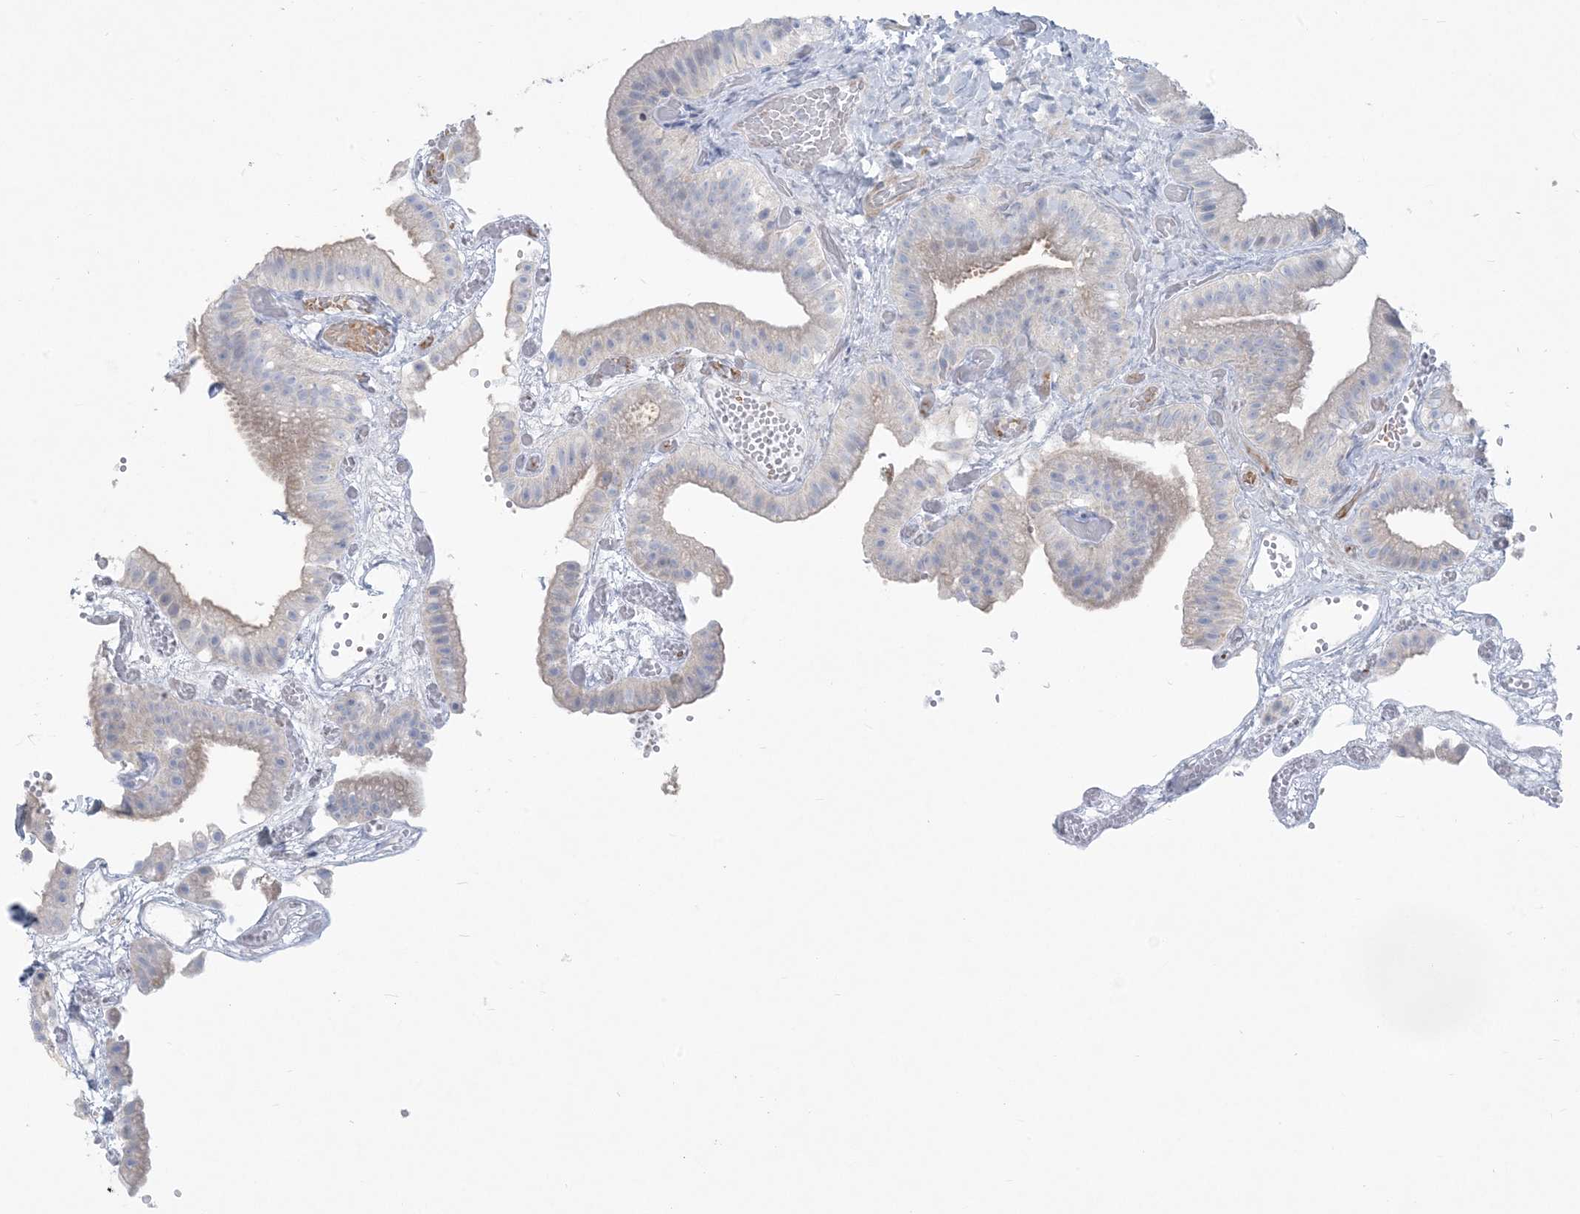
{"staining": {"intensity": "negative", "quantity": "none", "location": "none"}, "tissue": "gallbladder", "cell_type": "Glandular cells", "image_type": "normal", "snomed": [{"axis": "morphology", "description": "Normal tissue, NOS"}, {"axis": "topography", "description": "Gallbladder"}], "caption": "DAB immunohistochemical staining of unremarkable human gallbladder reveals no significant expression in glandular cells. (IHC, brightfield microscopy, high magnification).", "gene": "MOXD1", "patient": {"sex": "female", "age": 64}}